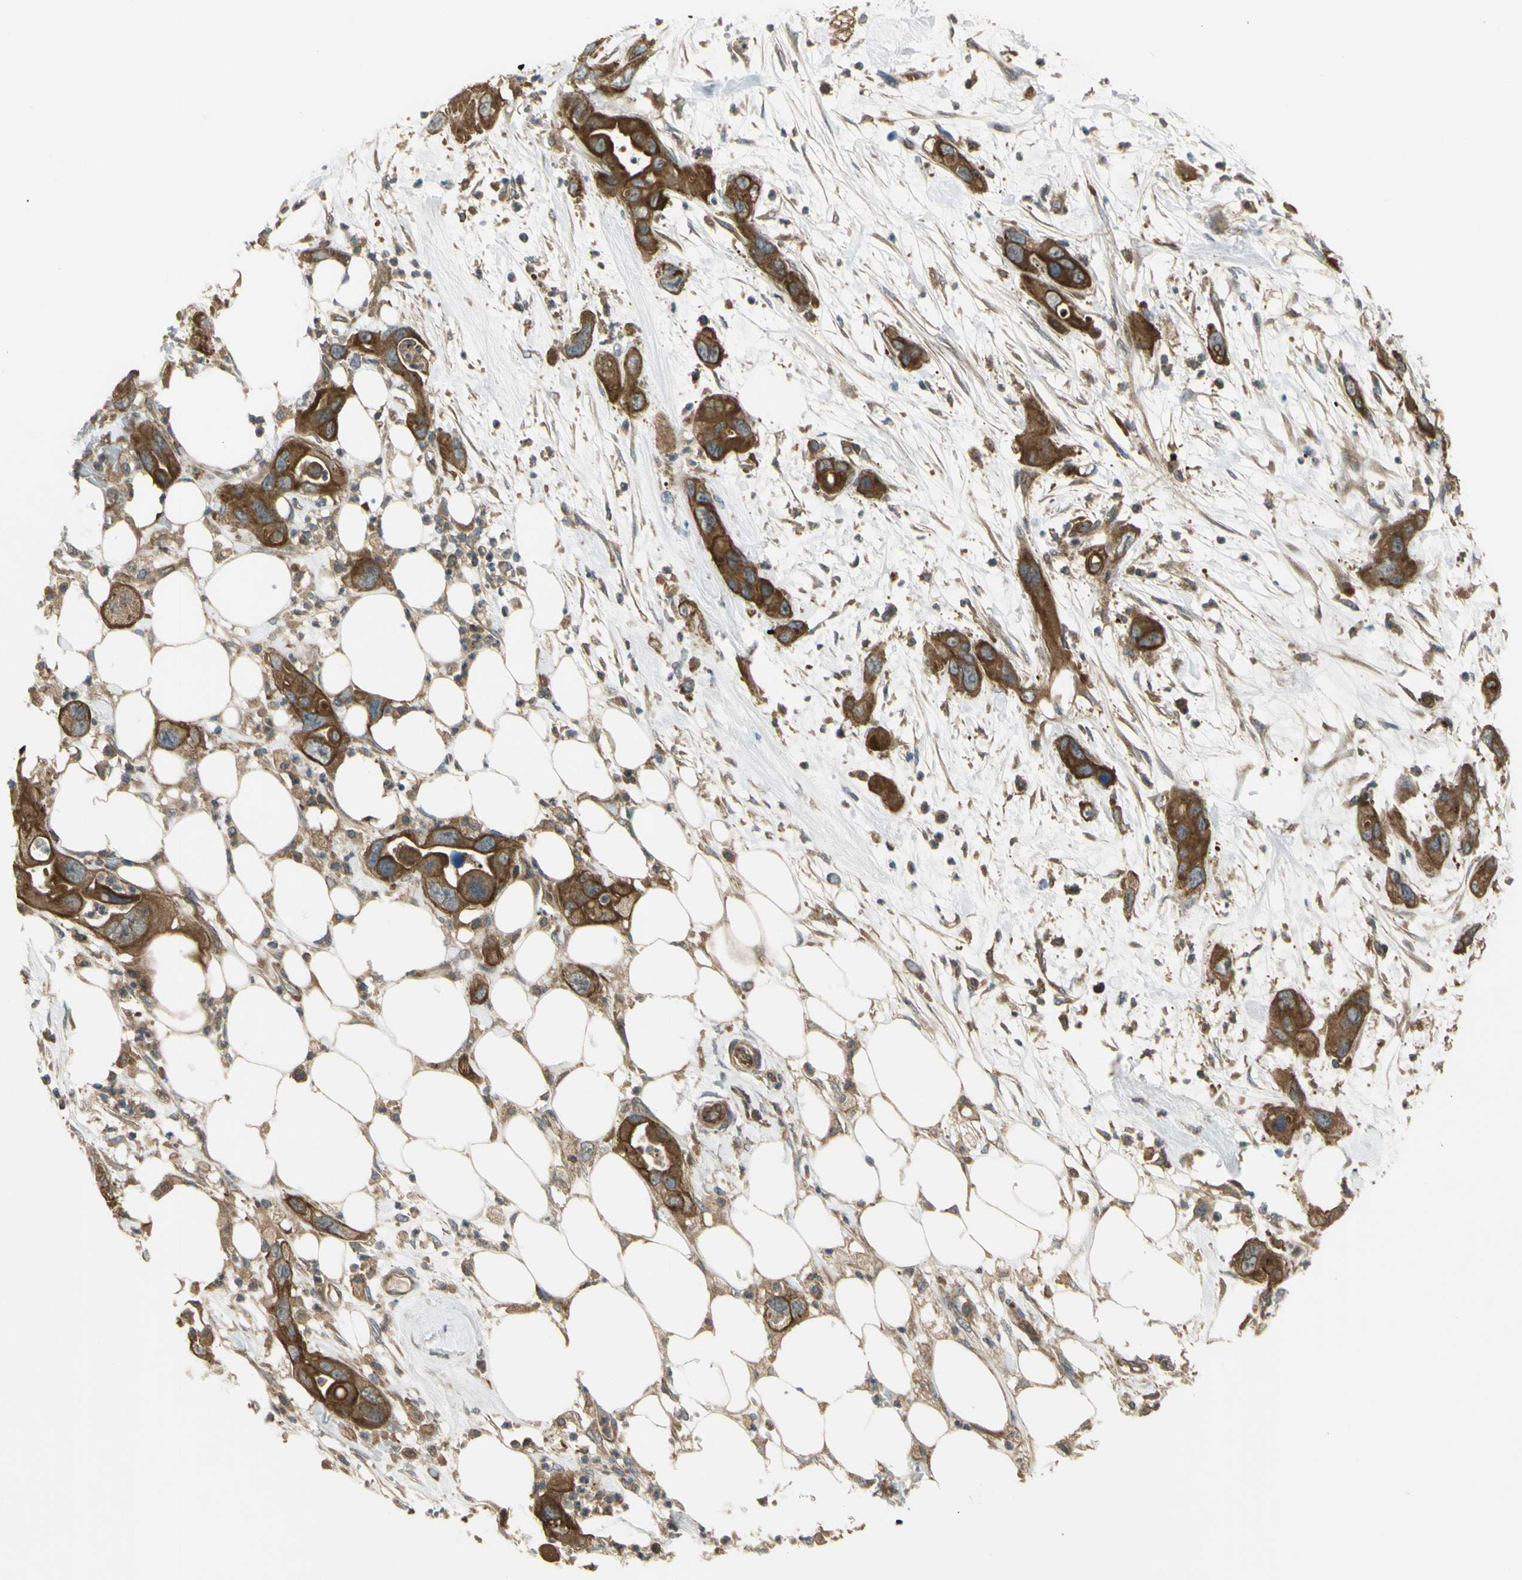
{"staining": {"intensity": "strong", "quantity": ">75%", "location": "cytoplasmic/membranous"}, "tissue": "pancreatic cancer", "cell_type": "Tumor cells", "image_type": "cancer", "snomed": [{"axis": "morphology", "description": "Adenocarcinoma, NOS"}, {"axis": "topography", "description": "Pancreas"}], "caption": "Tumor cells show high levels of strong cytoplasmic/membranous expression in approximately >75% of cells in adenocarcinoma (pancreatic). (Brightfield microscopy of DAB IHC at high magnification).", "gene": "FLII", "patient": {"sex": "female", "age": 71}}